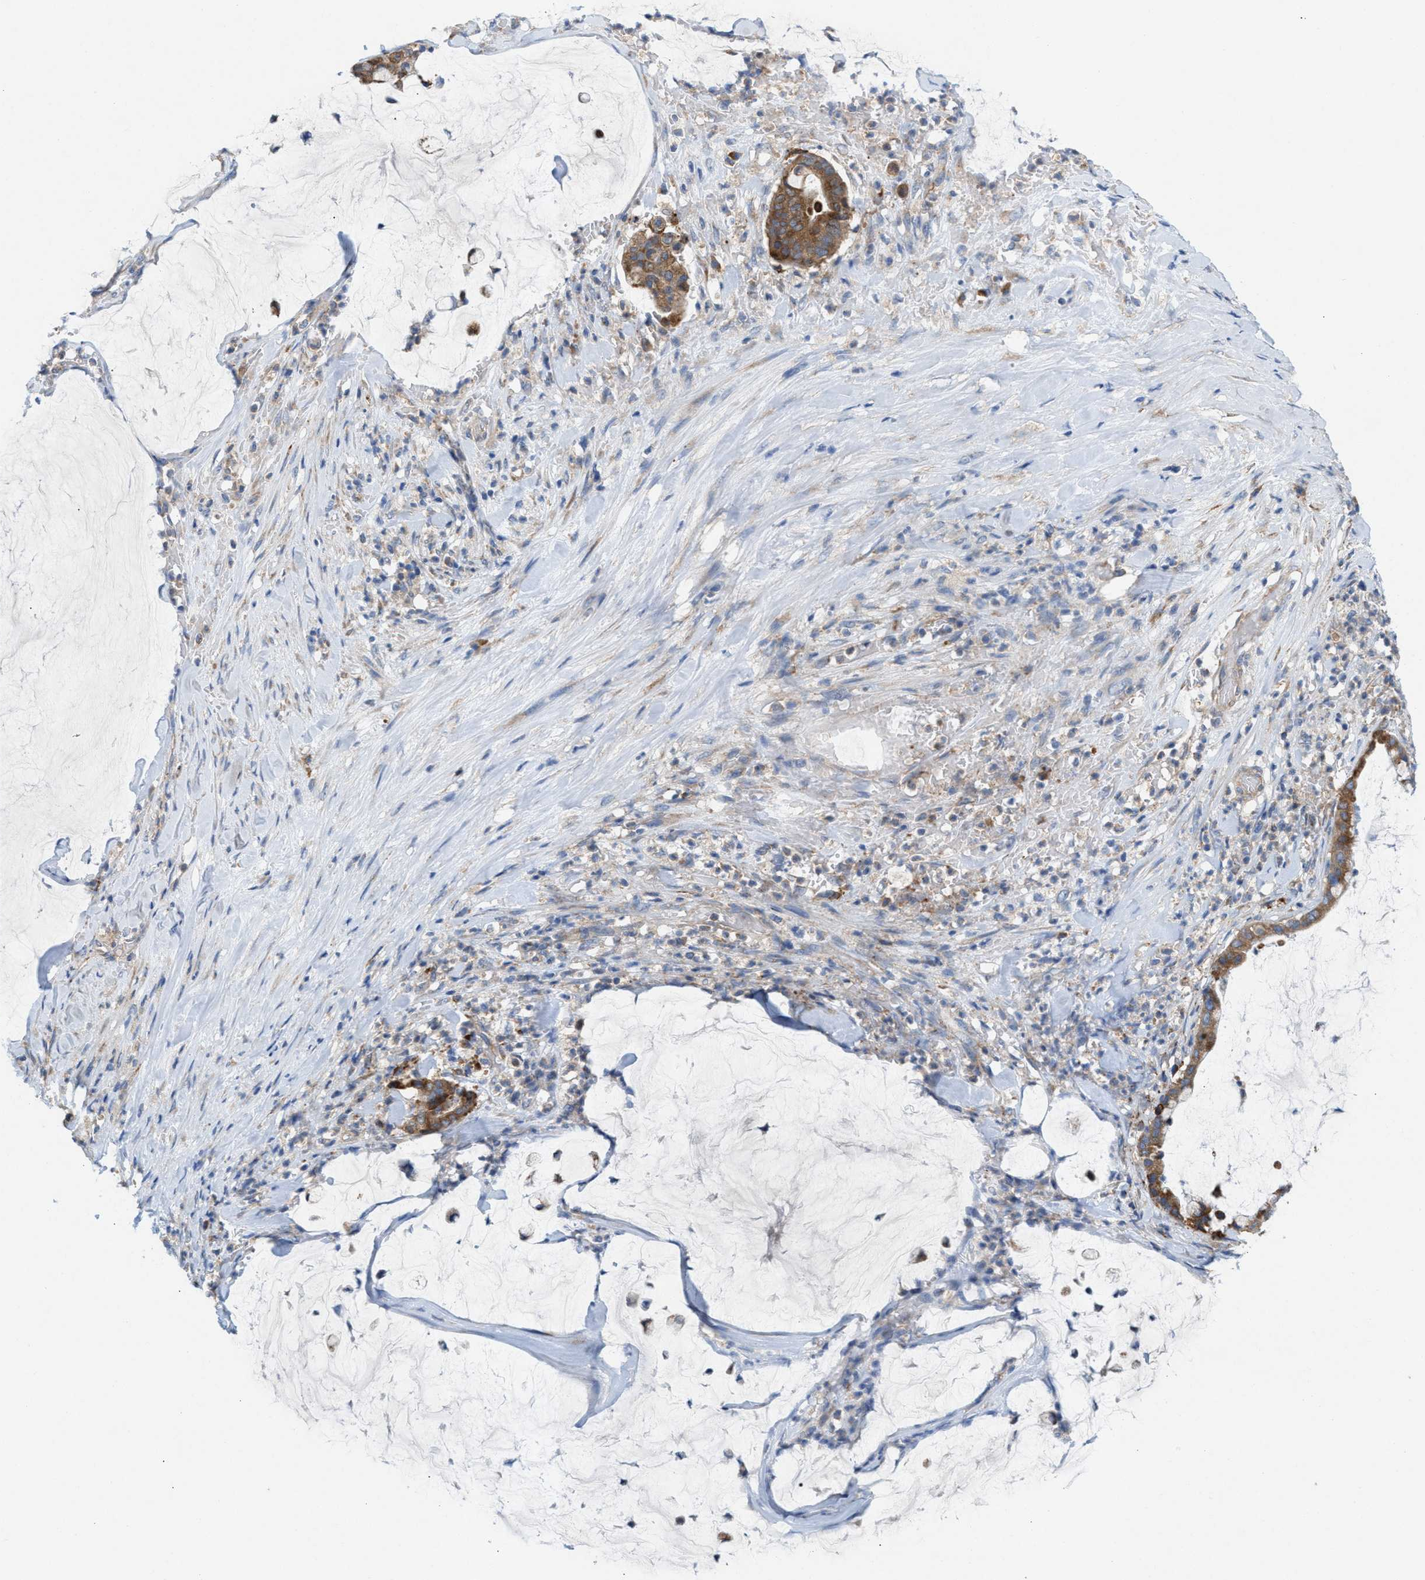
{"staining": {"intensity": "moderate", "quantity": ">75%", "location": "cytoplasmic/membranous"}, "tissue": "pancreatic cancer", "cell_type": "Tumor cells", "image_type": "cancer", "snomed": [{"axis": "morphology", "description": "Adenocarcinoma, NOS"}, {"axis": "topography", "description": "Pancreas"}], "caption": "Pancreatic cancer tissue reveals moderate cytoplasmic/membranous staining in approximately >75% of tumor cells, visualized by immunohistochemistry. Nuclei are stained in blue.", "gene": "DYNC2I1", "patient": {"sex": "male", "age": 41}}